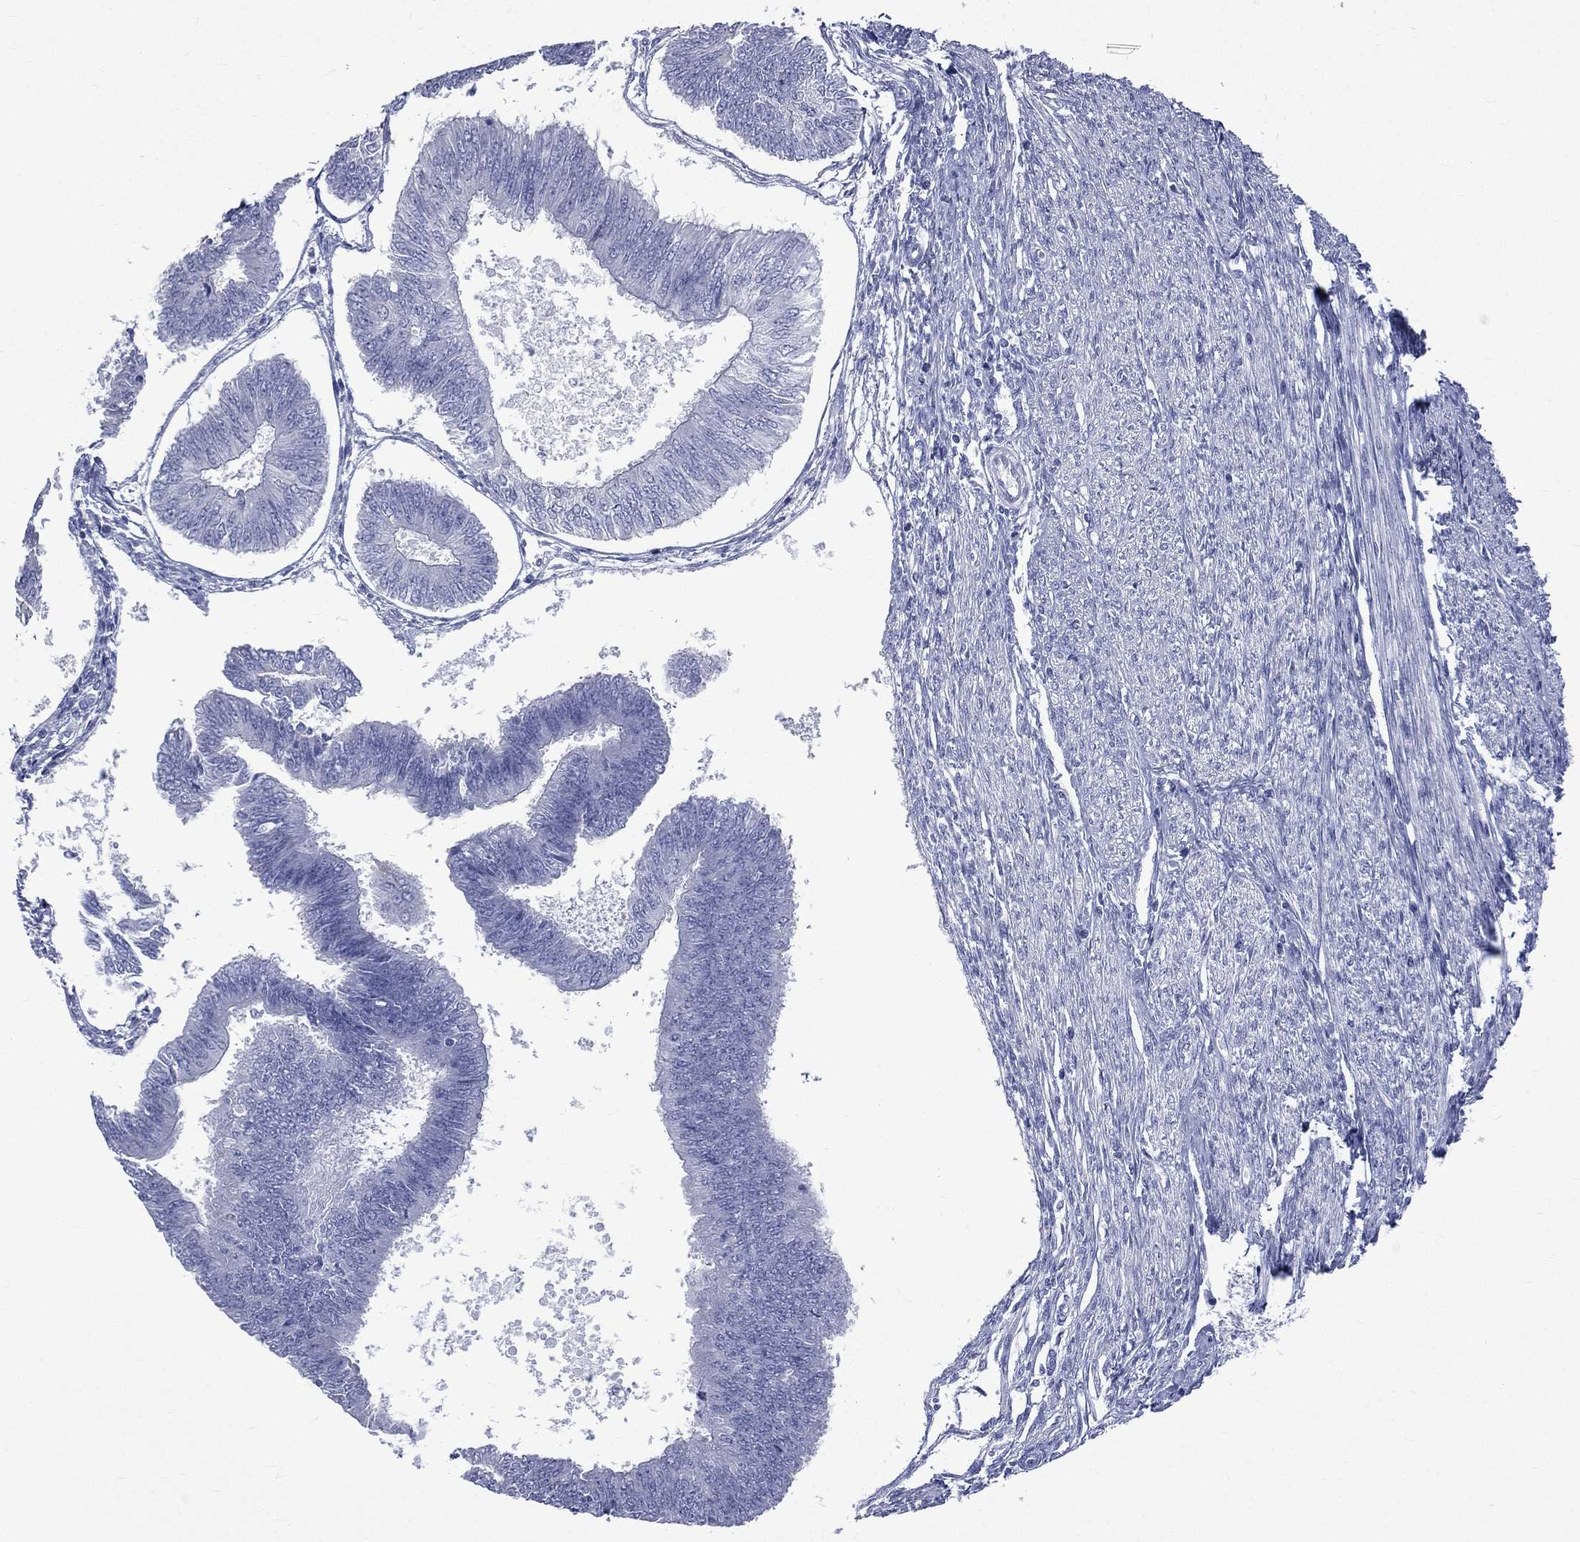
{"staining": {"intensity": "negative", "quantity": "none", "location": "none"}, "tissue": "endometrial cancer", "cell_type": "Tumor cells", "image_type": "cancer", "snomed": [{"axis": "morphology", "description": "Adenocarcinoma, NOS"}, {"axis": "topography", "description": "Endometrium"}], "caption": "The immunohistochemistry photomicrograph has no significant staining in tumor cells of adenocarcinoma (endometrial) tissue. Brightfield microscopy of IHC stained with DAB (brown) and hematoxylin (blue), captured at high magnification.", "gene": "CES2", "patient": {"sex": "female", "age": 58}}